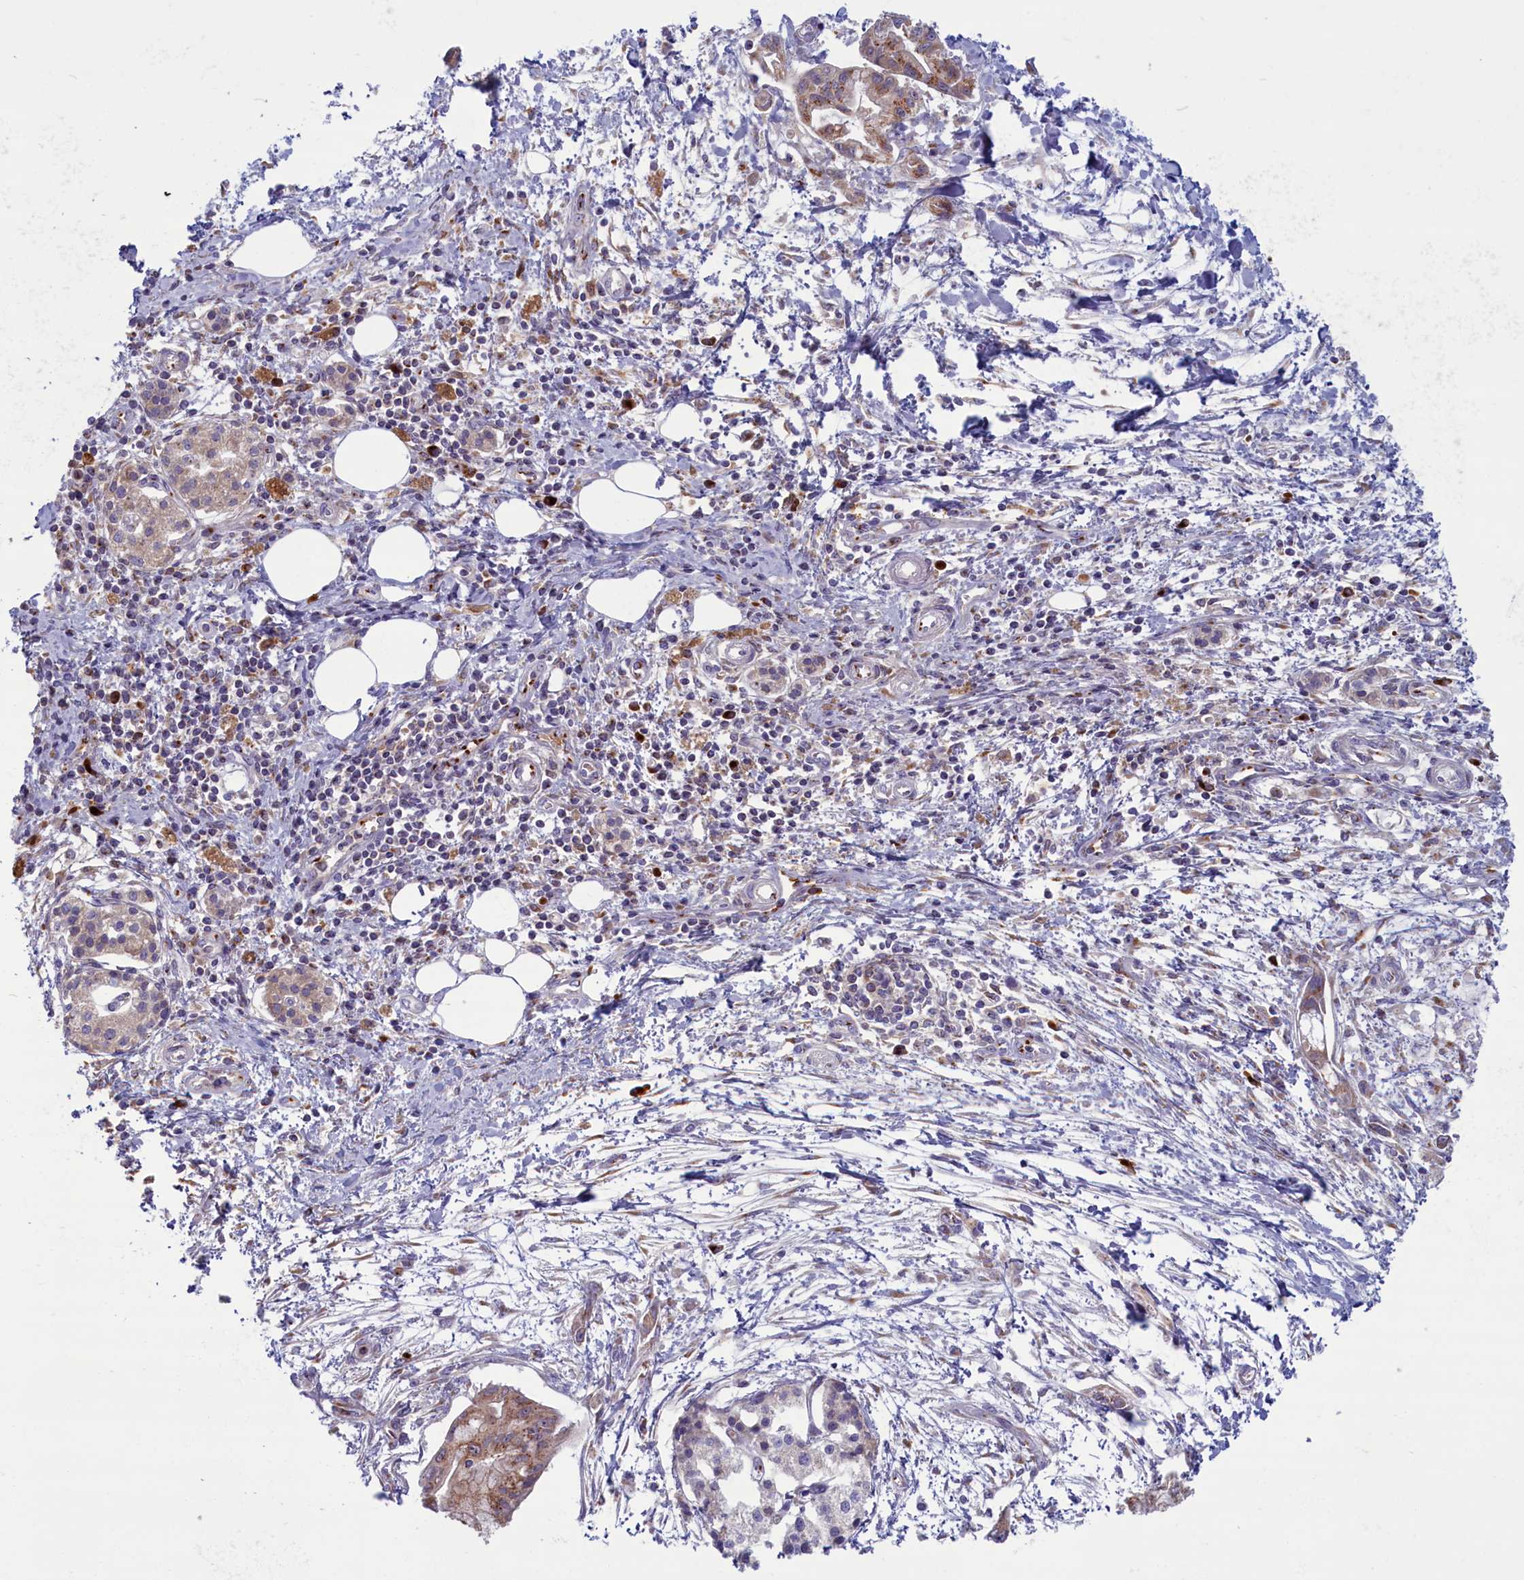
{"staining": {"intensity": "moderate", "quantity": "25%-75%", "location": "cytoplasmic/membranous"}, "tissue": "pancreatic cancer", "cell_type": "Tumor cells", "image_type": "cancer", "snomed": [{"axis": "morphology", "description": "Adenocarcinoma, NOS"}, {"axis": "topography", "description": "Pancreas"}], "caption": "Pancreatic adenocarcinoma stained for a protein (brown) displays moderate cytoplasmic/membranous positive expression in approximately 25%-75% of tumor cells.", "gene": "BLVRB", "patient": {"sex": "male", "age": 48}}